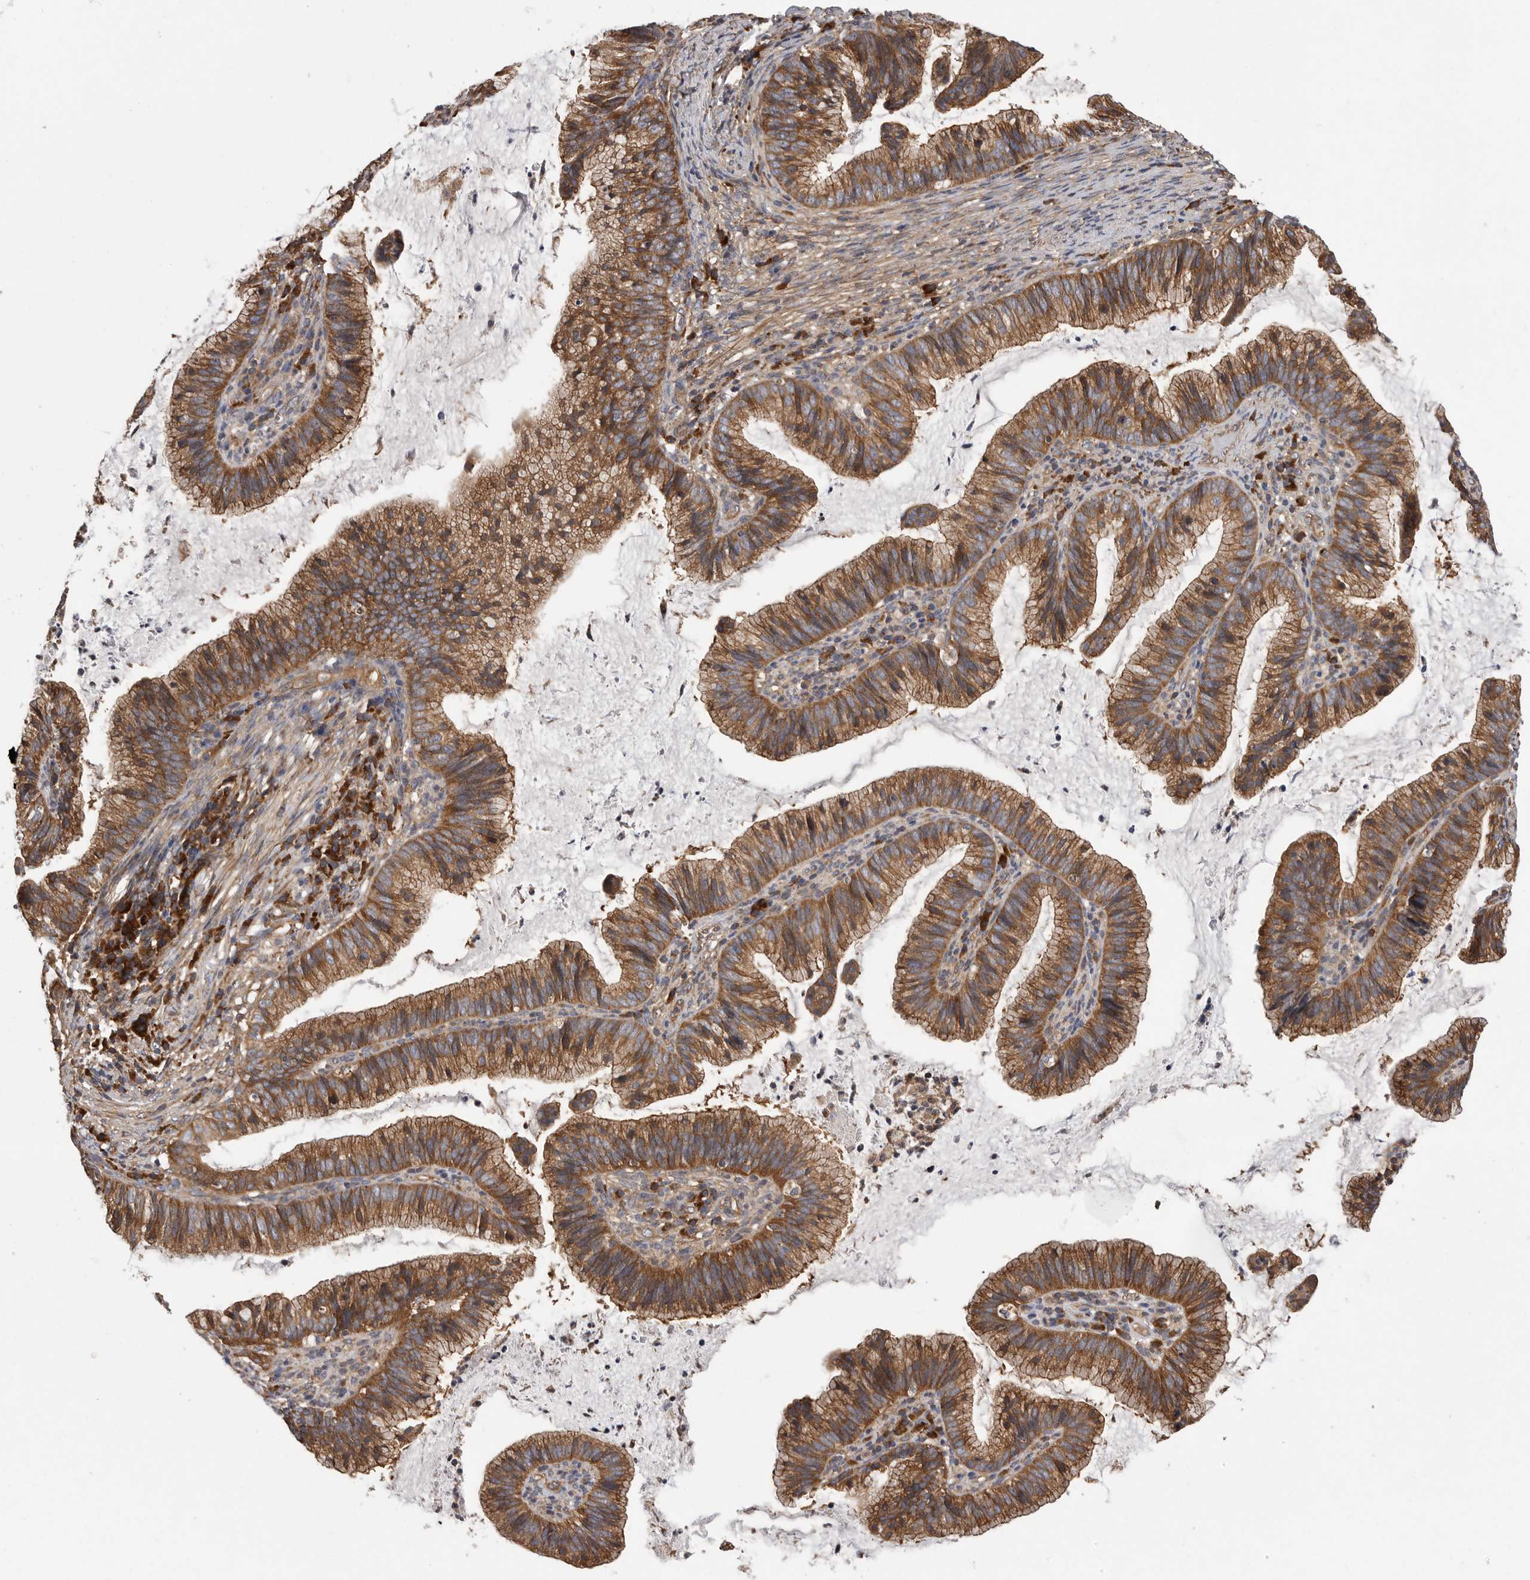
{"staining": {"intensity": "moderate", "quantity": ">75%", "location": "cytoplasmic/membranous"}, "tissue": "cervical cancer", "cell_type": "Tumor cells", "image_type": "cancer", "snomed": [{"axis": "morphology", "description": "Adenocarcinoma, NOS"}, {"axis": "topography", "description": "Cervix"}], "caption": "Cervical cancer was stained to show a protein in brown. There is medium levels of moderate cytoplasmic/membranous positivity in approximately >75% of tumor cells.", "gene": "OXR1", "patient": {"sex": "female", "age": 36}}